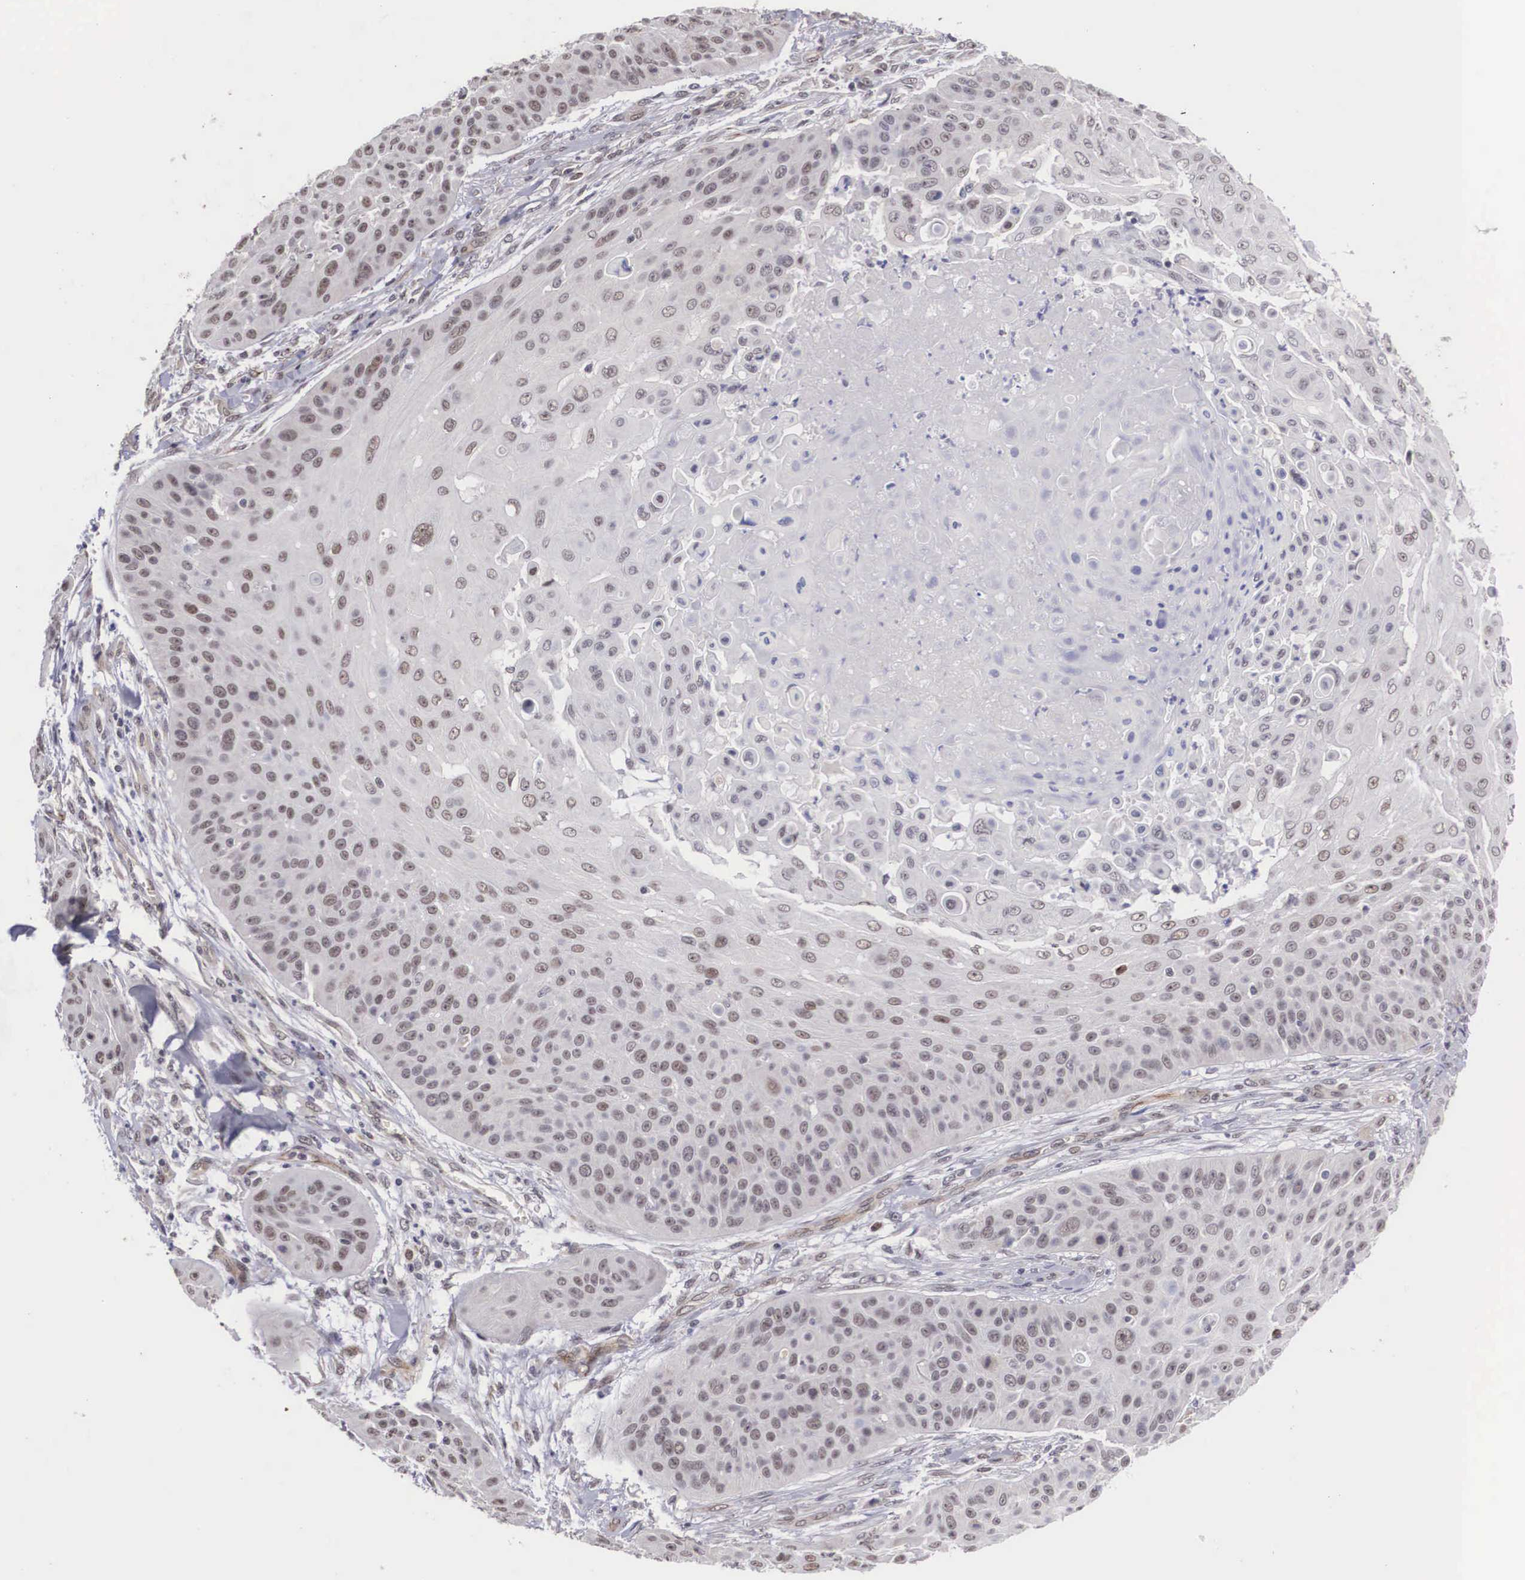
{"staining": {"intensity": "negative", "quantity": "none", "location": "none"}, "tissue": "skin cancer", "cell_type": "Tumor cells", "image_type": "cancer", "snomed": [{"axis": "morphology", "description": "Squamous cell carcinoma, NOS"}, {"axis": "topography", "description": "Skin"}], "caption": "DAB immunohistochemical staining of squamous cell carcinoma (skin) reveals no significant expression in tumor cells. (DAB (3,3'-diaminobenzidine) immunohistochemistry (IHC) visualized using brightfield microscopy, high magnification).", "gene": "MORC2", "patient": {"sex": "male", "age": 82}}